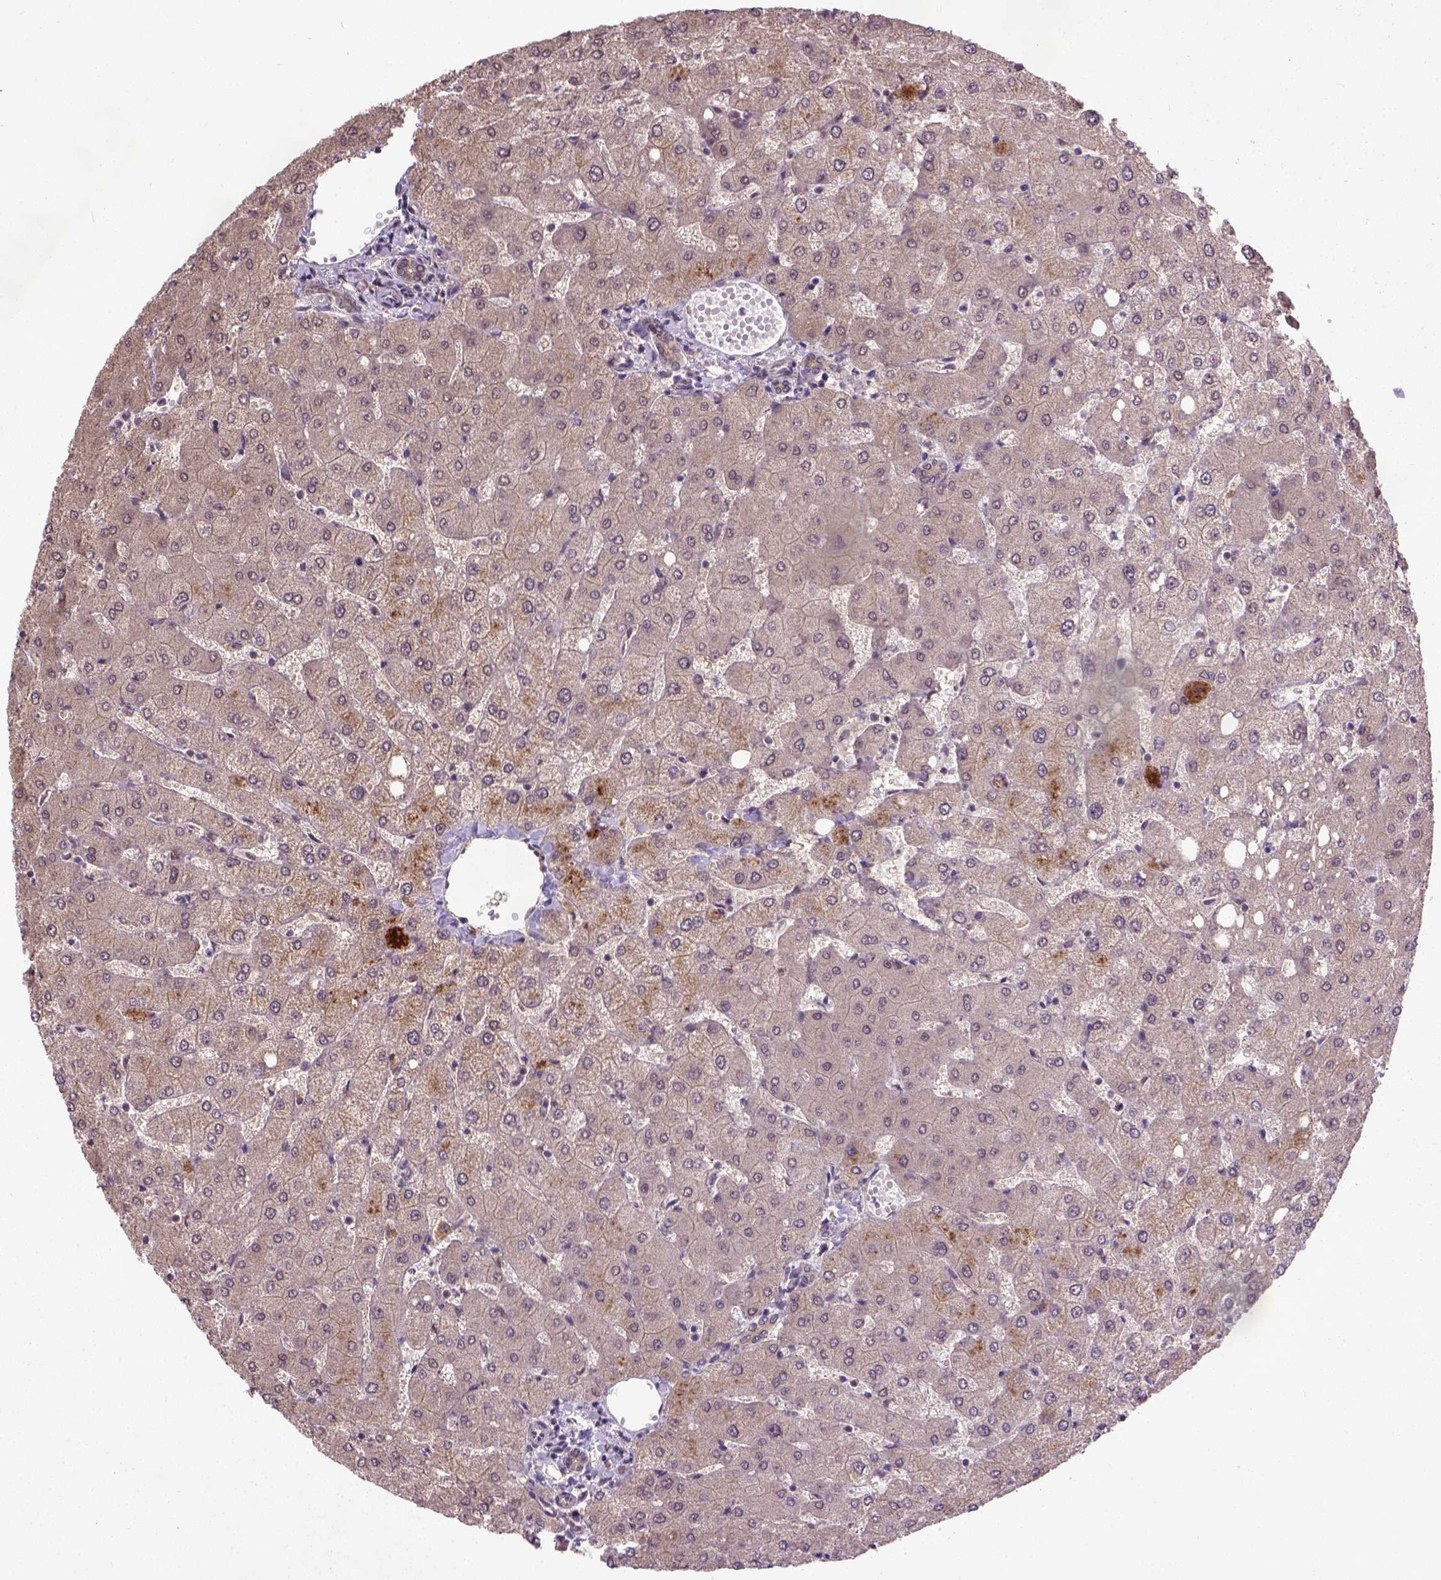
{"staining": {"intensity": "weak", "quantity": ">75%", "location": "cytoplasmic/membranous"}, "tissue": "liver", "cell_type": "Cholangiocytes", "image_type": "normal", "snomed": [{"axis": "morphology", "description": "Normal tissue, NOS"}, {"axis": "topography", "description": "Liver"}], "caption": "Protein expression analysis of normal human liver reveals weak cytoplasmic/membranous positivity in about >75% of cholangiocytes.", "gene": "UBA3", "patient": {"sex": "female", "age": 54}}